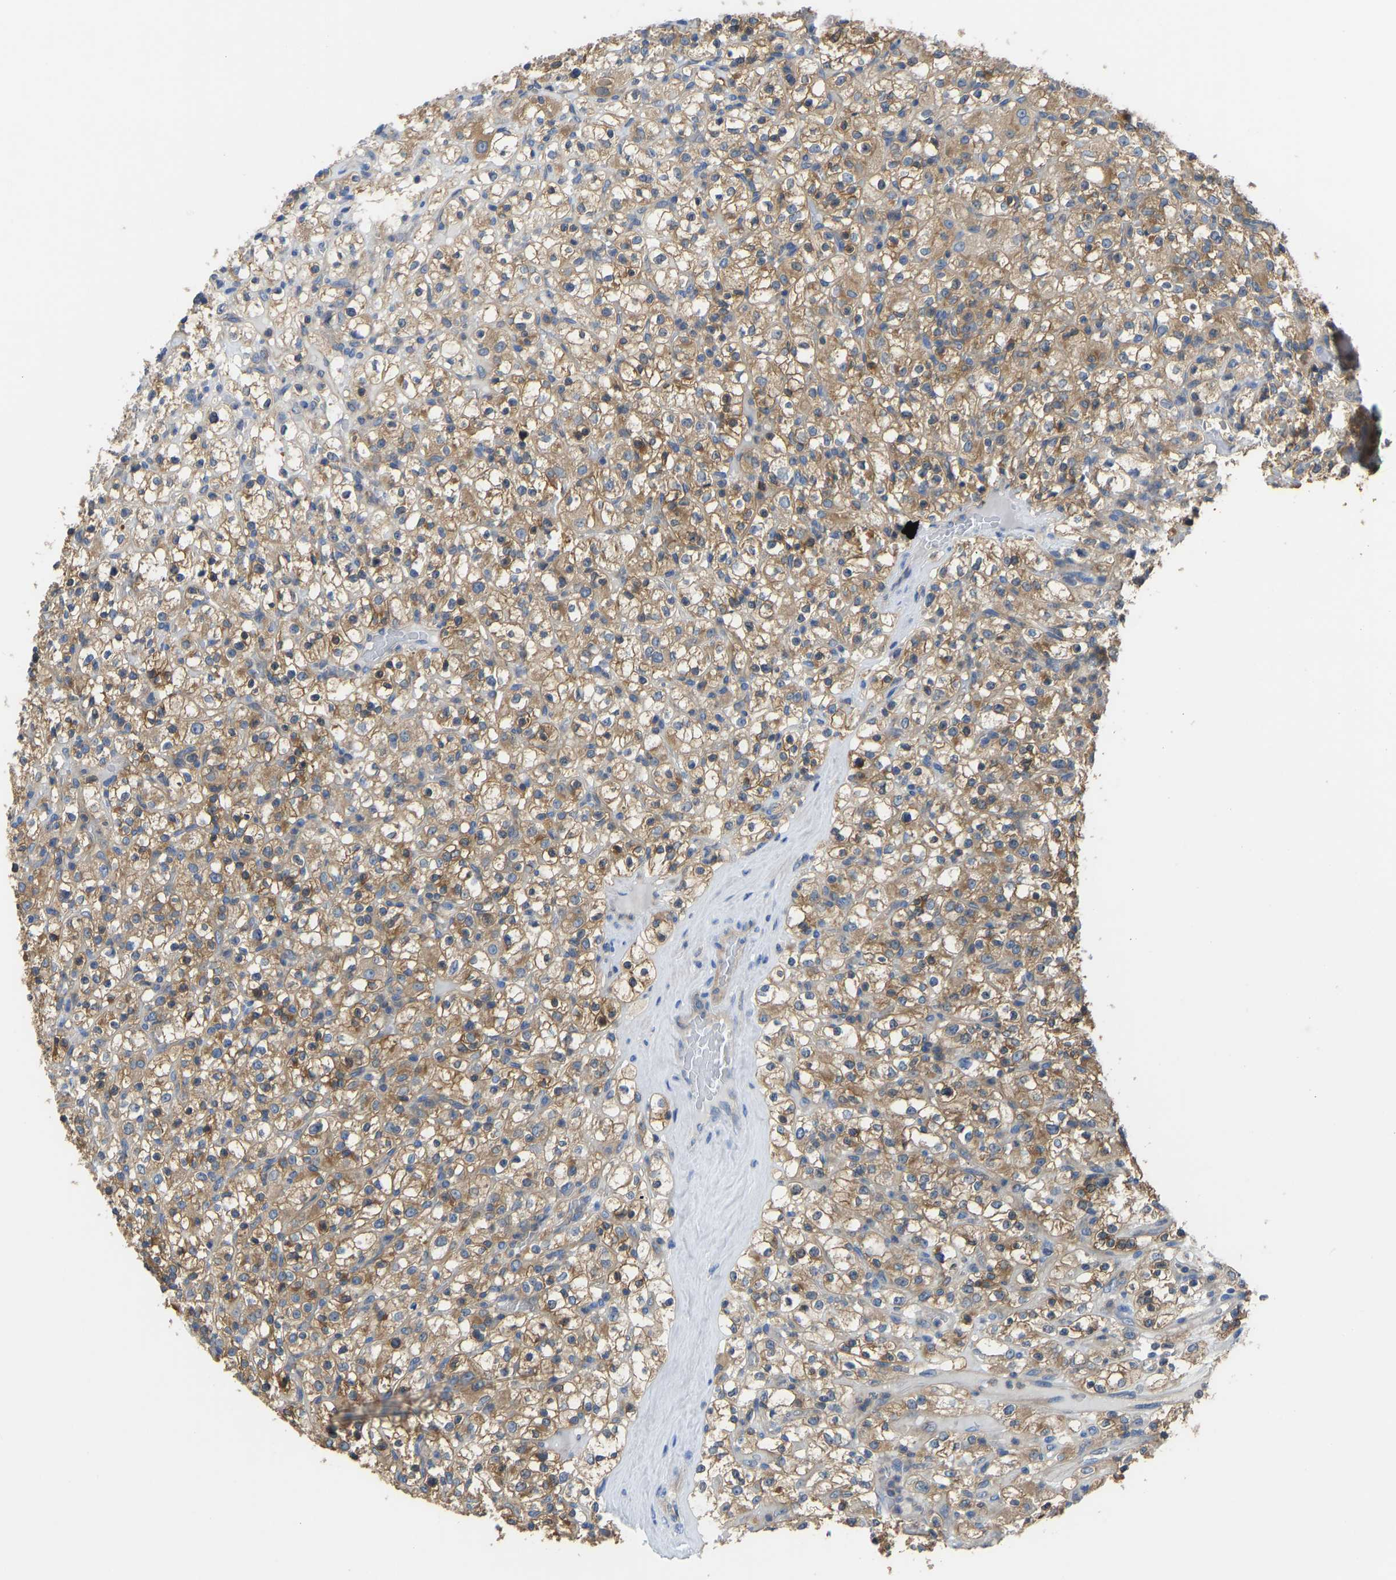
{"staining": {"intensity": "moderate", "quantity": ">75%", "location": "cytoplasmic/membranous"}, "tissue": "renal cancer", "cell_type": "Tumor cells", "image_type": "cancer", "snomed": [{"axis": "morphology", "description": "Normal tissue, NOS"}, {"axis": "morphology", "description": "Adenocarcinoma, NOS"}, {"axis": "topography", "description": "Kidney"}], "caption": "Moderate cytoplasmic/membranous expression is appreciated in about >75% of tumor cells in adenocarcinoma (renal).", "gene": "PPP3CA", "patient": {"sex": "female", "age": 72}}